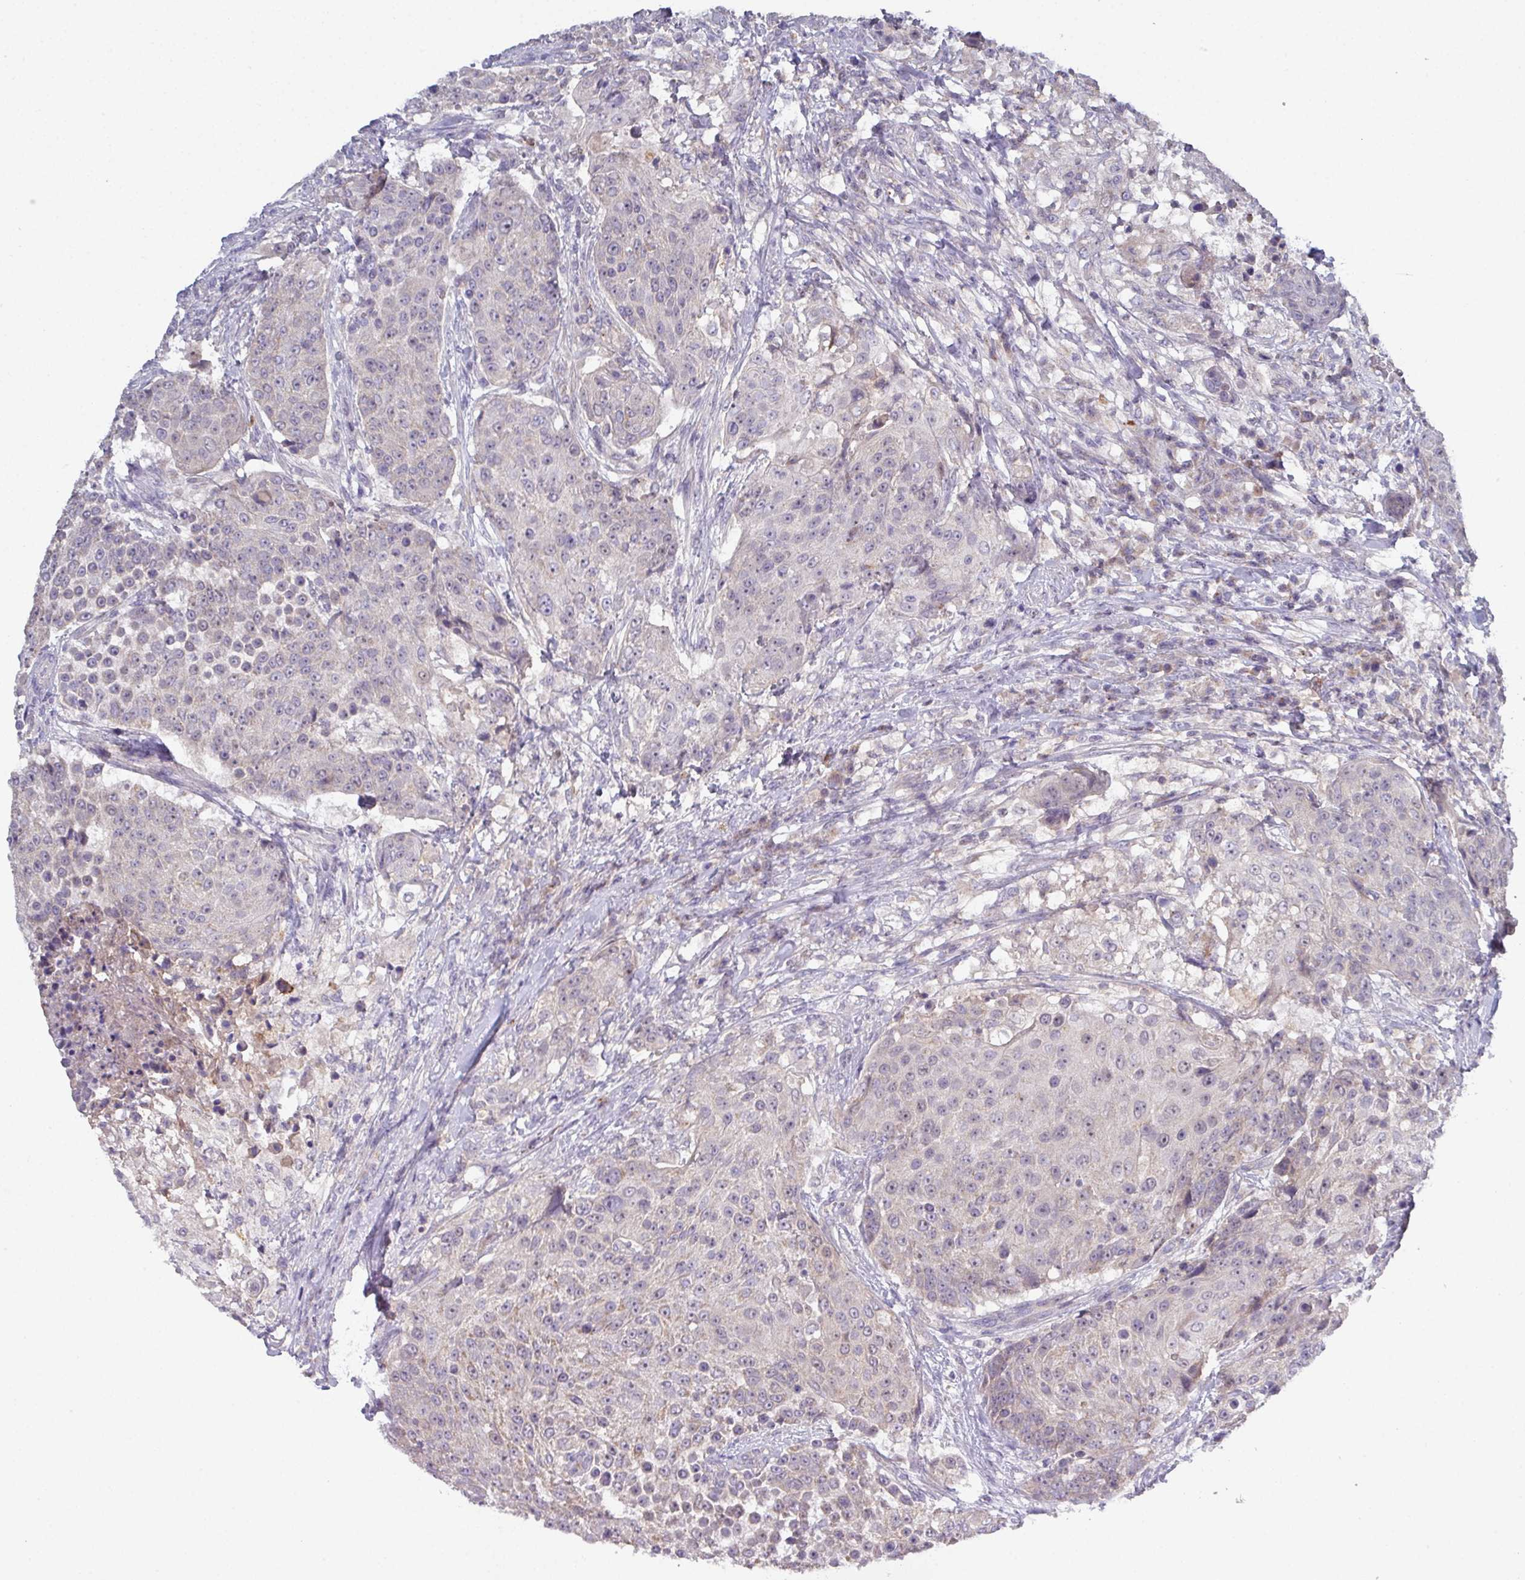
{"staining": {"intensity": "negative", "quantity": "none", "location": "none"}, "tissue": "urothelial cancer", "cell_type": "Tumor cells", "image_type": "cancer", "snomed": [{"axis": "morphology", "description": "Urothelial carcinoma, High grade"}, {"axis": "topography", "description": "Urinary bladder"}], "caption": "The histopathology image displays no significant staining in tumor cells of urothelial cancer.", "gene": "DCAF12L2", "patient": {"sex": "female", "age": 63}}